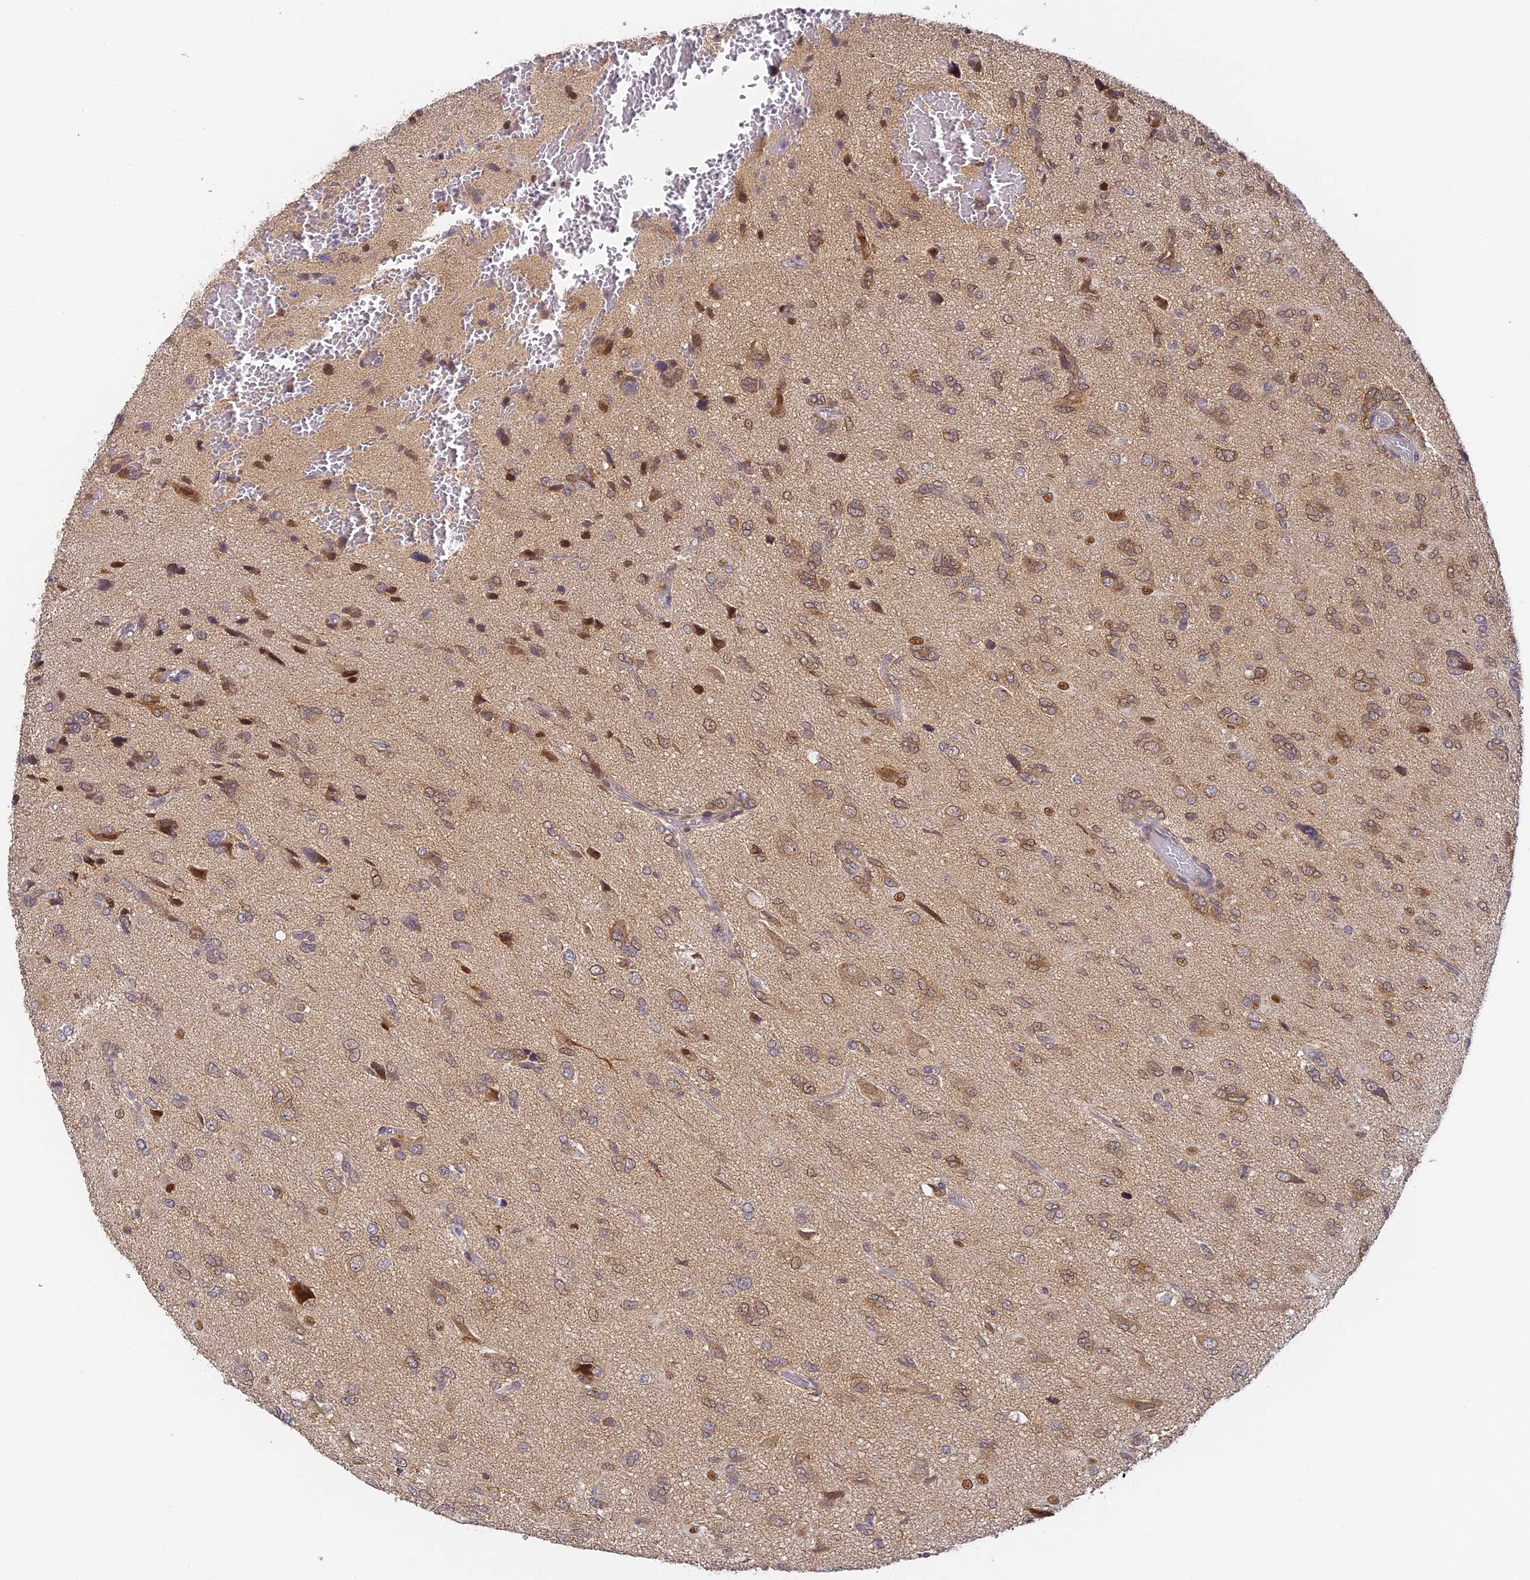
{"staining": {"intensity": "moderate", "quantity": "25%-75%", "location": "cytoplasmic/membranous,nuclear"}, "tissue": "glioma", "cell_type": "Tumor cells", "image_type": "cancer", "snomed": [{"axis": "morphology", "description": "Glioma, malignant, High grade"}, {"axis": "topography", "description": "Brain"}], "caption": "Protein expression analysis of malignant glioma (high-grade) shows moderate cytoplasmic/membranous and nuclear staining in about 25%-75% of tumor cells.", "gene": "DNAAF10", "patient": {"sex": "female", "age": 59}}